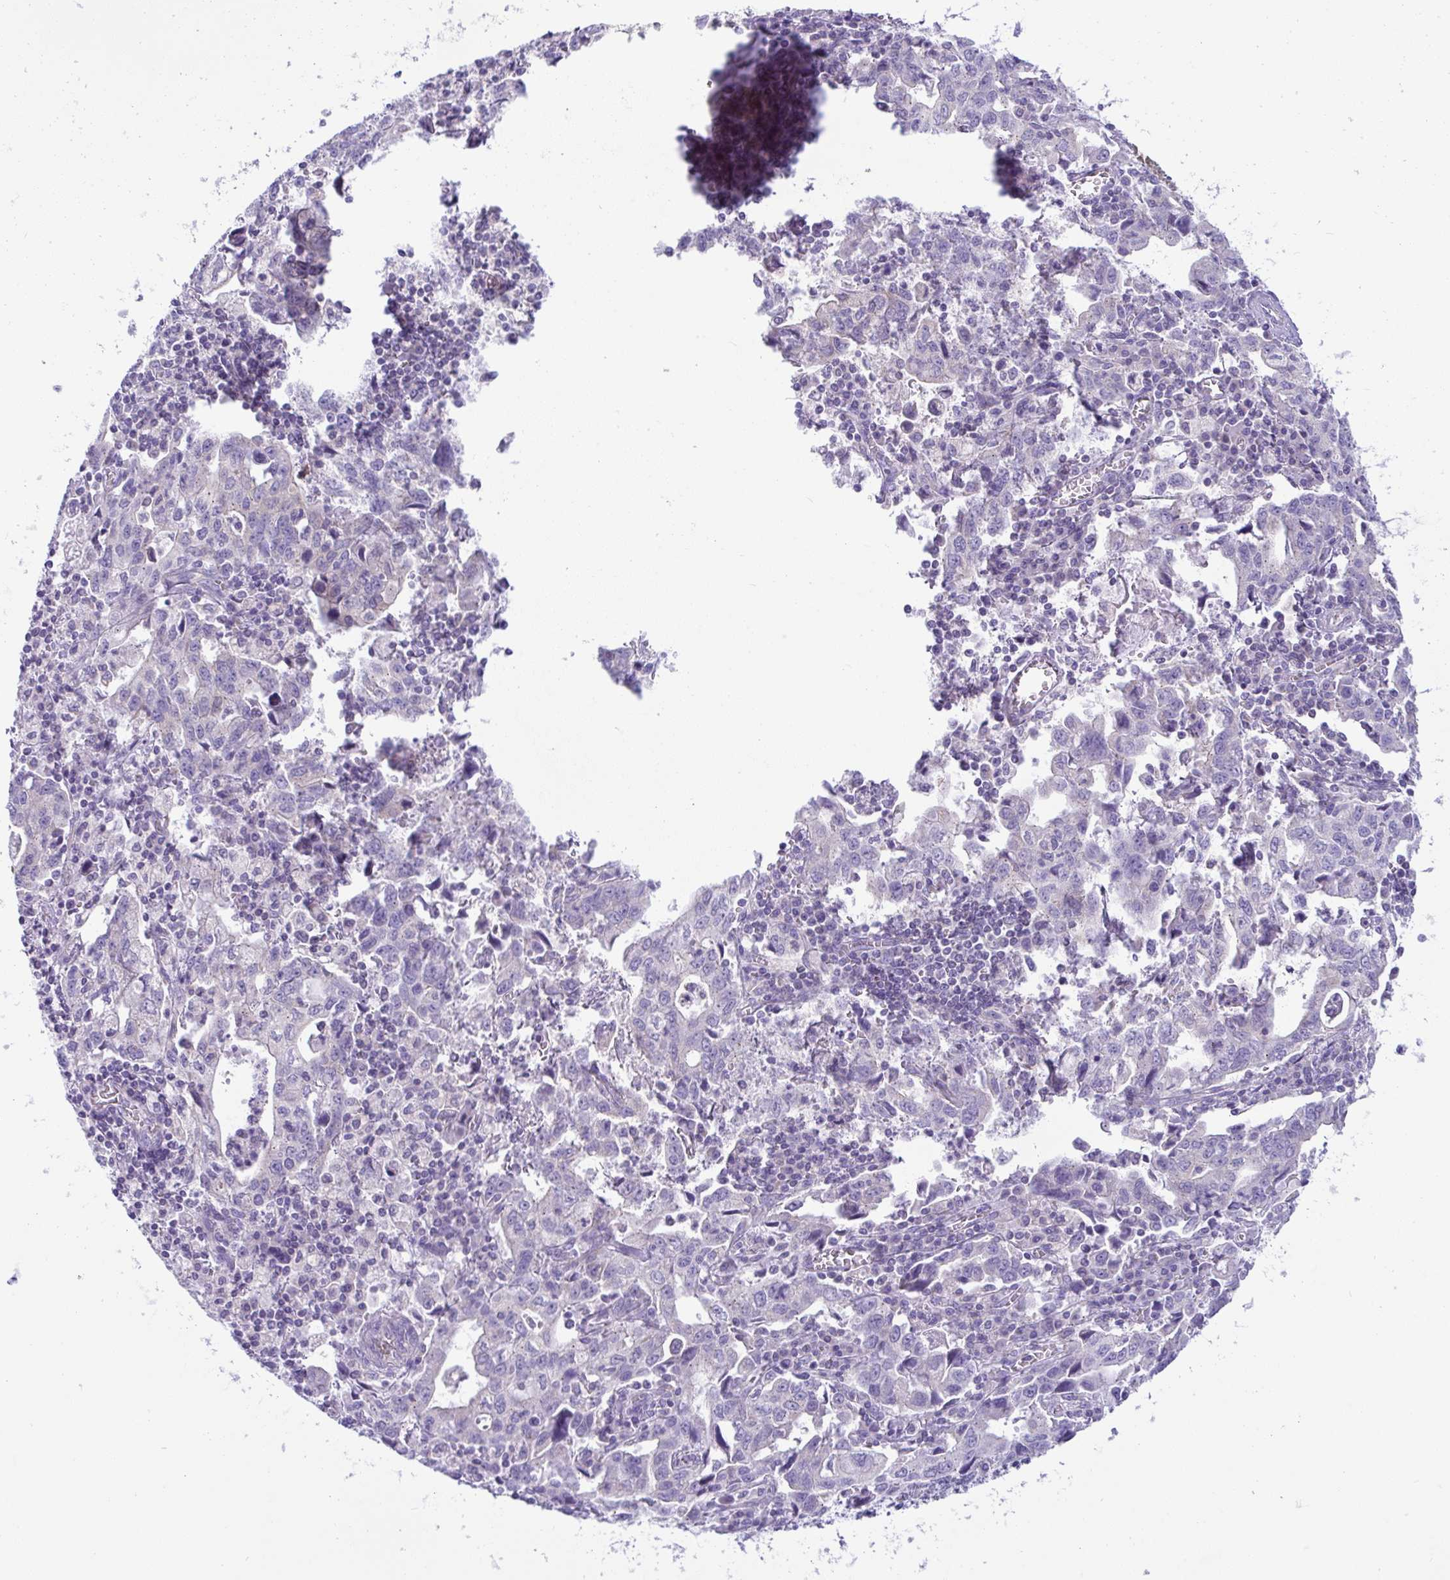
{"staining": {"intensity": "negative", "quantity": "none", "location": "none"}, "tissue": "stomach cancer", "cell_type": "Tumor cells", "image_type": "cancer", "snomed": [{"axis": "morphology", "description": "Adenocarcinoma, NOS"}, {"axis": "topography", "description": "Stomach, upper"}], "caption": "Tumor cells show no significant protein positivity in adenocarcinoma (stomach).", "gene": "PLA2G12B", "patient": {"sex": "male", "age": 85}}